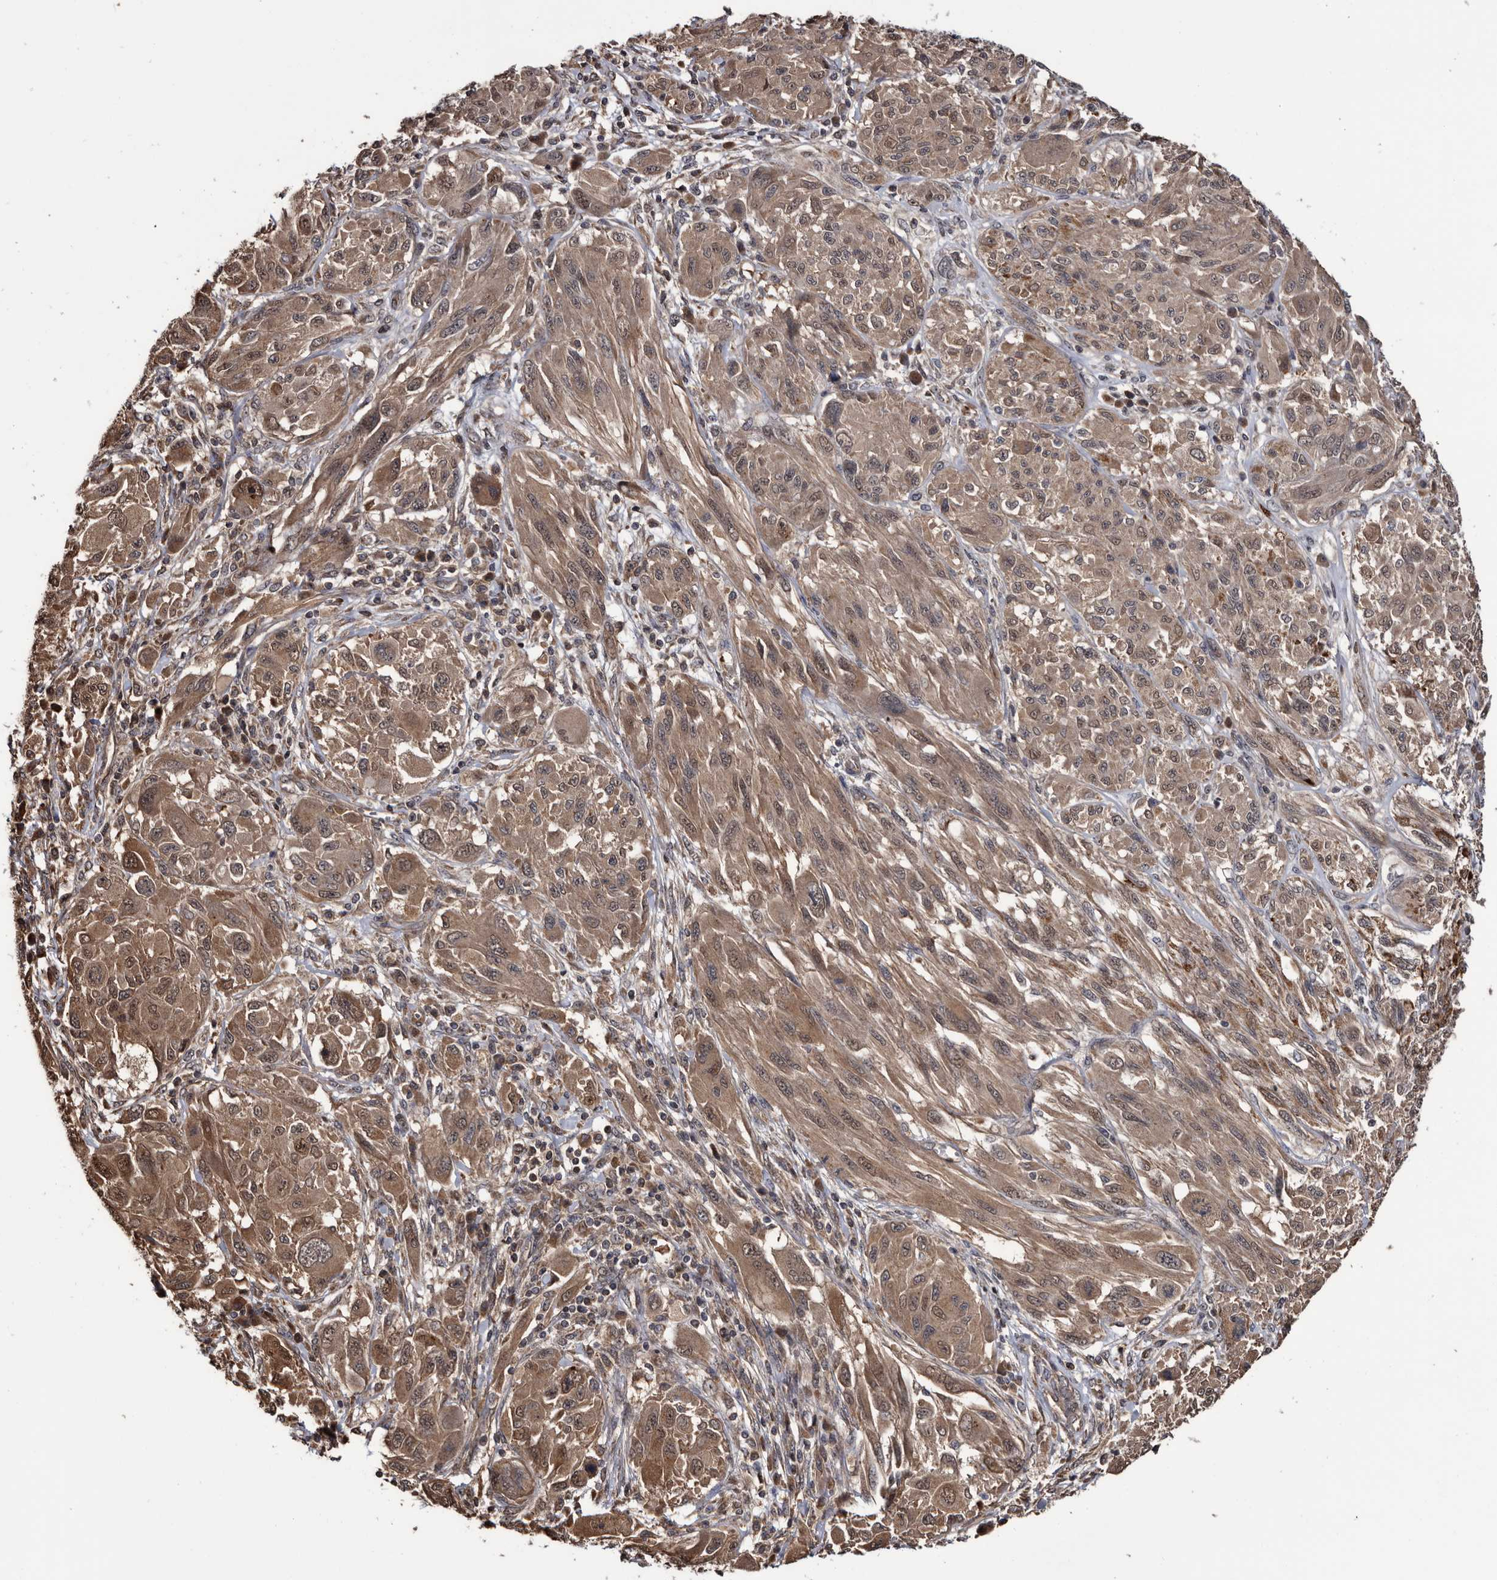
{"staining": {"intensity": "moderate", "quantity": ">75%", "location": "cytoplasmic/membranous"}, "tissue": "melanoma", "cell_type": "Tumor cells", "image_type": "cancer", "snomed": [{"axis": "morphology", "description": "Malignant melanoma, NOS"}, {"axis": "topography", "description": "Skin"}], "caption": "Malignant melanoma tissue shows moderate cytoplasmic/membranous positivity in about >75% of tumor cells, visualized by immunohistochemistry.", "gene": "TTI2", "patient": {"sex": "female", "age": 91}}